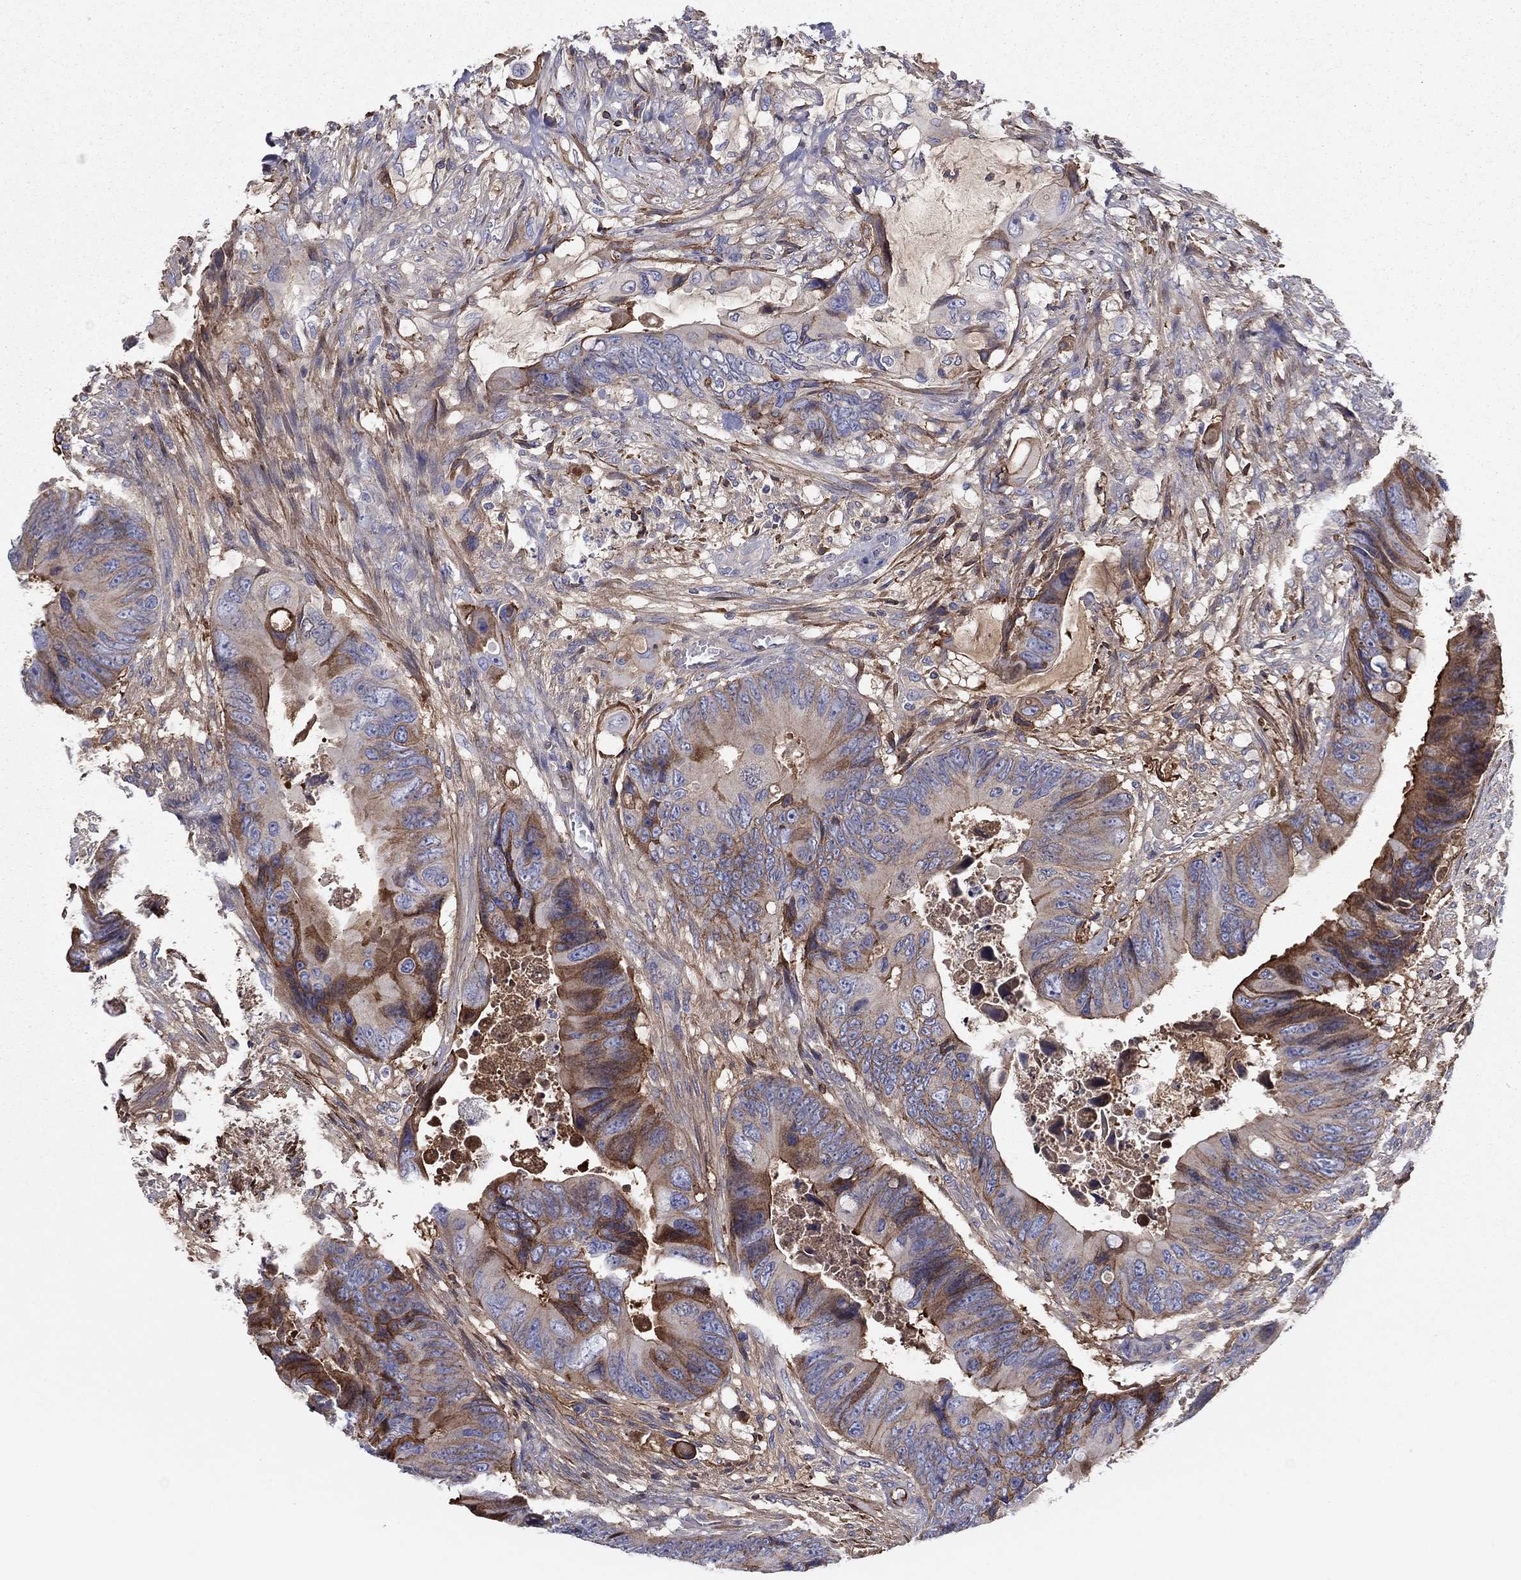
{"staining": {"intensity": "strong", "quantity": "25%-75%", "location": "cytoplasmic/membranous"}, "tissue": "colorectal cancer", "cell_type": "Tumor cells", "image_type": "cancer", "snomed": [{"axis": "morphology", "description": "Adenocarcinoma, NOS"}, {"axis": "topography", "description": "Rectum"}], "caption": "Brown immunohistochemical staining in colorectal adenocarcinoma reveals strong cytoplasmic/membranous staining in about 25%-75% of tumor cells. (Stains: DAB (3,3'-diaminobenzidine) in brown, nuclei in blue, Microscopy: brightfield microscopy at high magnification).", "gene": "HPX", "patient": {"sex": "male", "age": 63}}